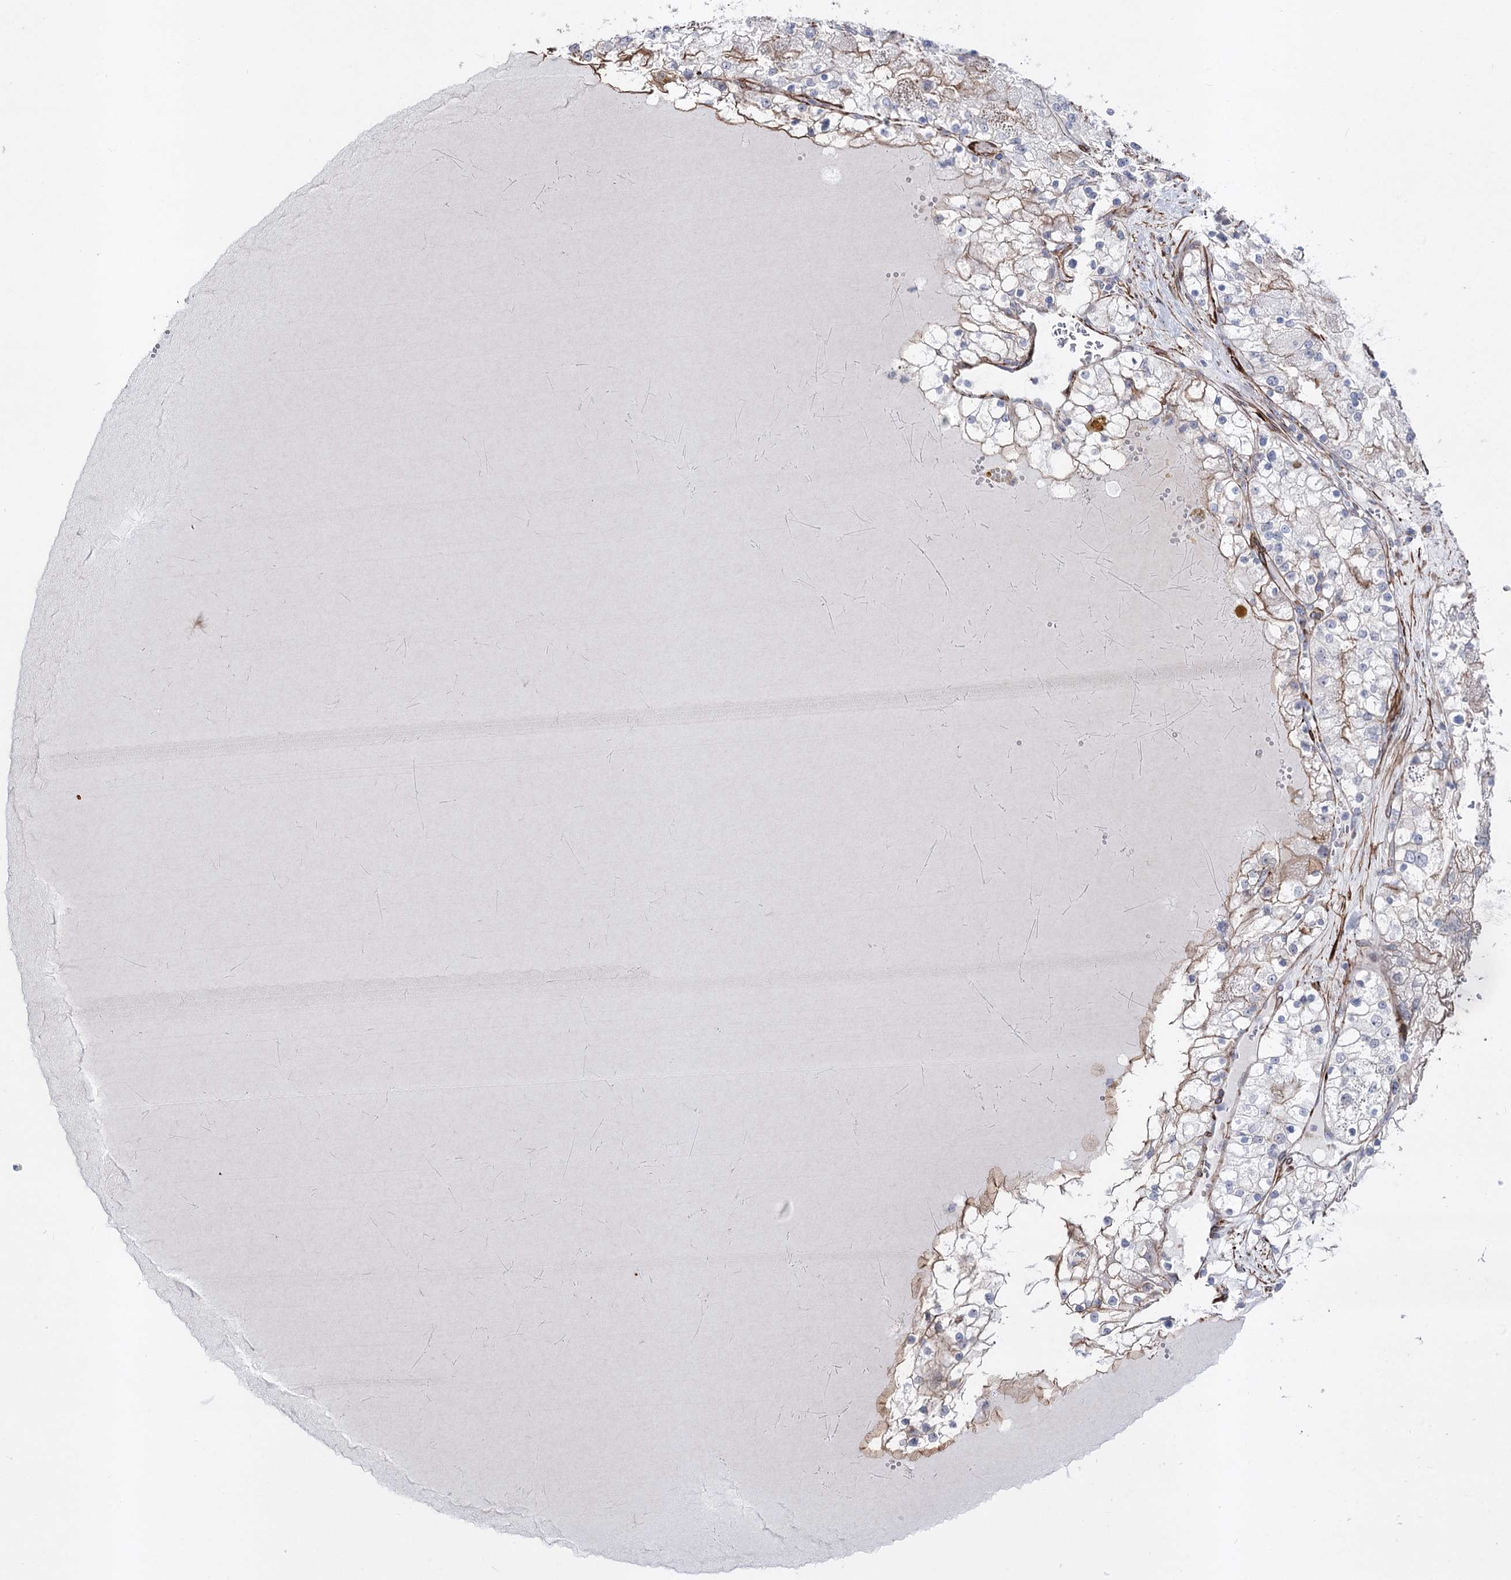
{"staining": {"intensity": "moderate", "quantity": "<25%", "location": "cytoplasmic/membranous"}, "tissue": "renal cancer", "cell_type": "Tumor cells", "image_type": "cancer", "snomed": [{"axis": "morphology", "description": "Normal tissue, NOS"}, {"axis": "morphology", "description": "Adenocarcinoma, NOS"}, {"axis": "topography", "description": "Kidney"}], "caption": "Renal cancer (adenocarcinoma) stained with a protein marker shows moderate staining in tumor cells.", "gene": "ARHGAP20", "patient": {"sex": "male", "age": 68}}